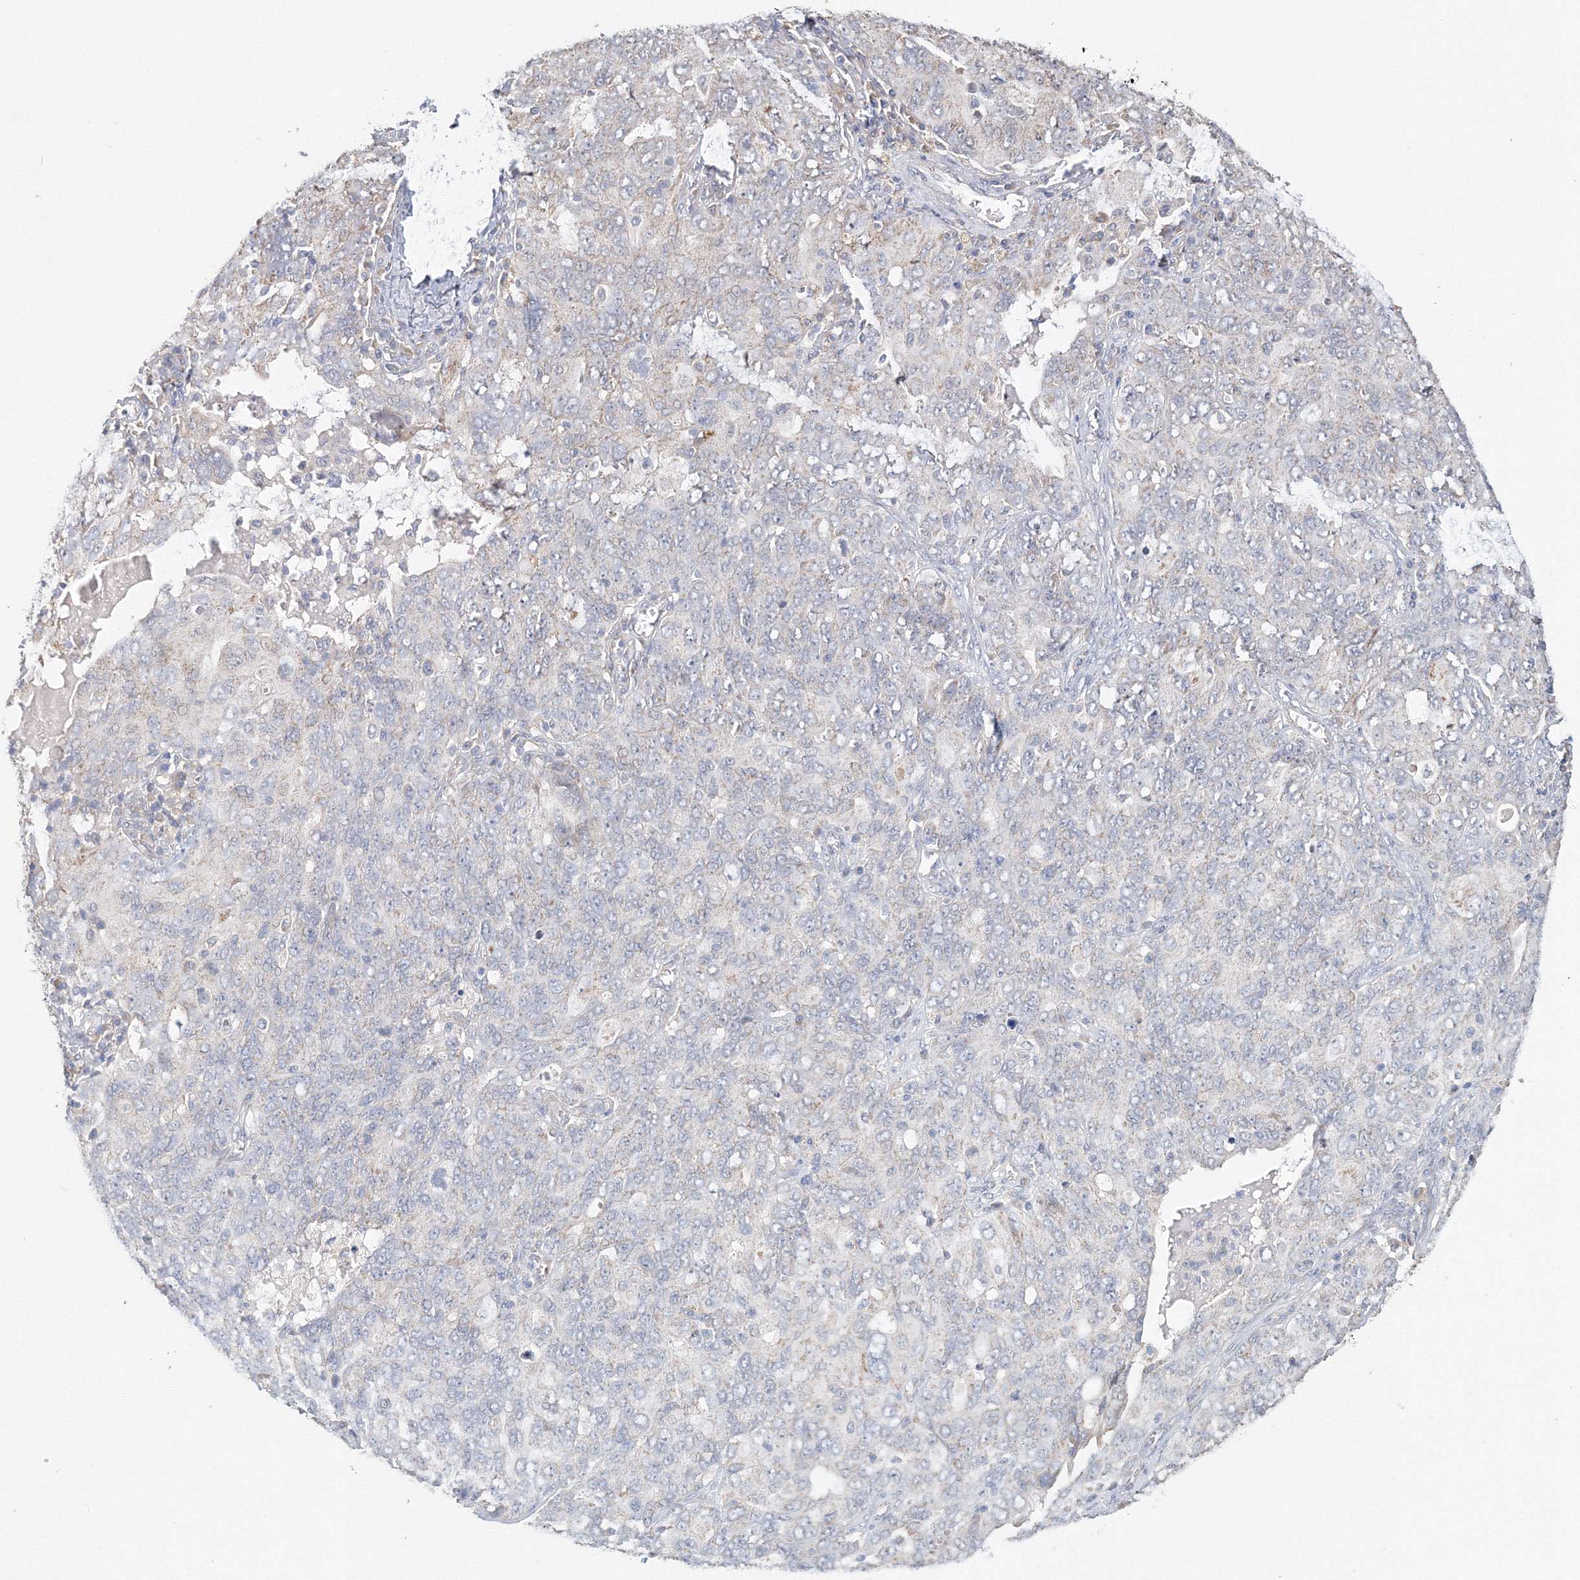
{"staining": {"intensity": "negative", "quantity": "none", "location": "none"}, "tissue": "ovarian cancer", "cell_type": "Tumor cells", "image_type": "cancer", "snomed": [{"axis": "morphology", "description": "Carcinoma, endometroid"}, {"axis": "topography", "description": "Ovary"}], "caption": "The micrograph shows no staining of tumor cells in ovarian endometroid carcinoma.", "gene": "DHRS12", "patient": {"sex": "female", "age": 62}}